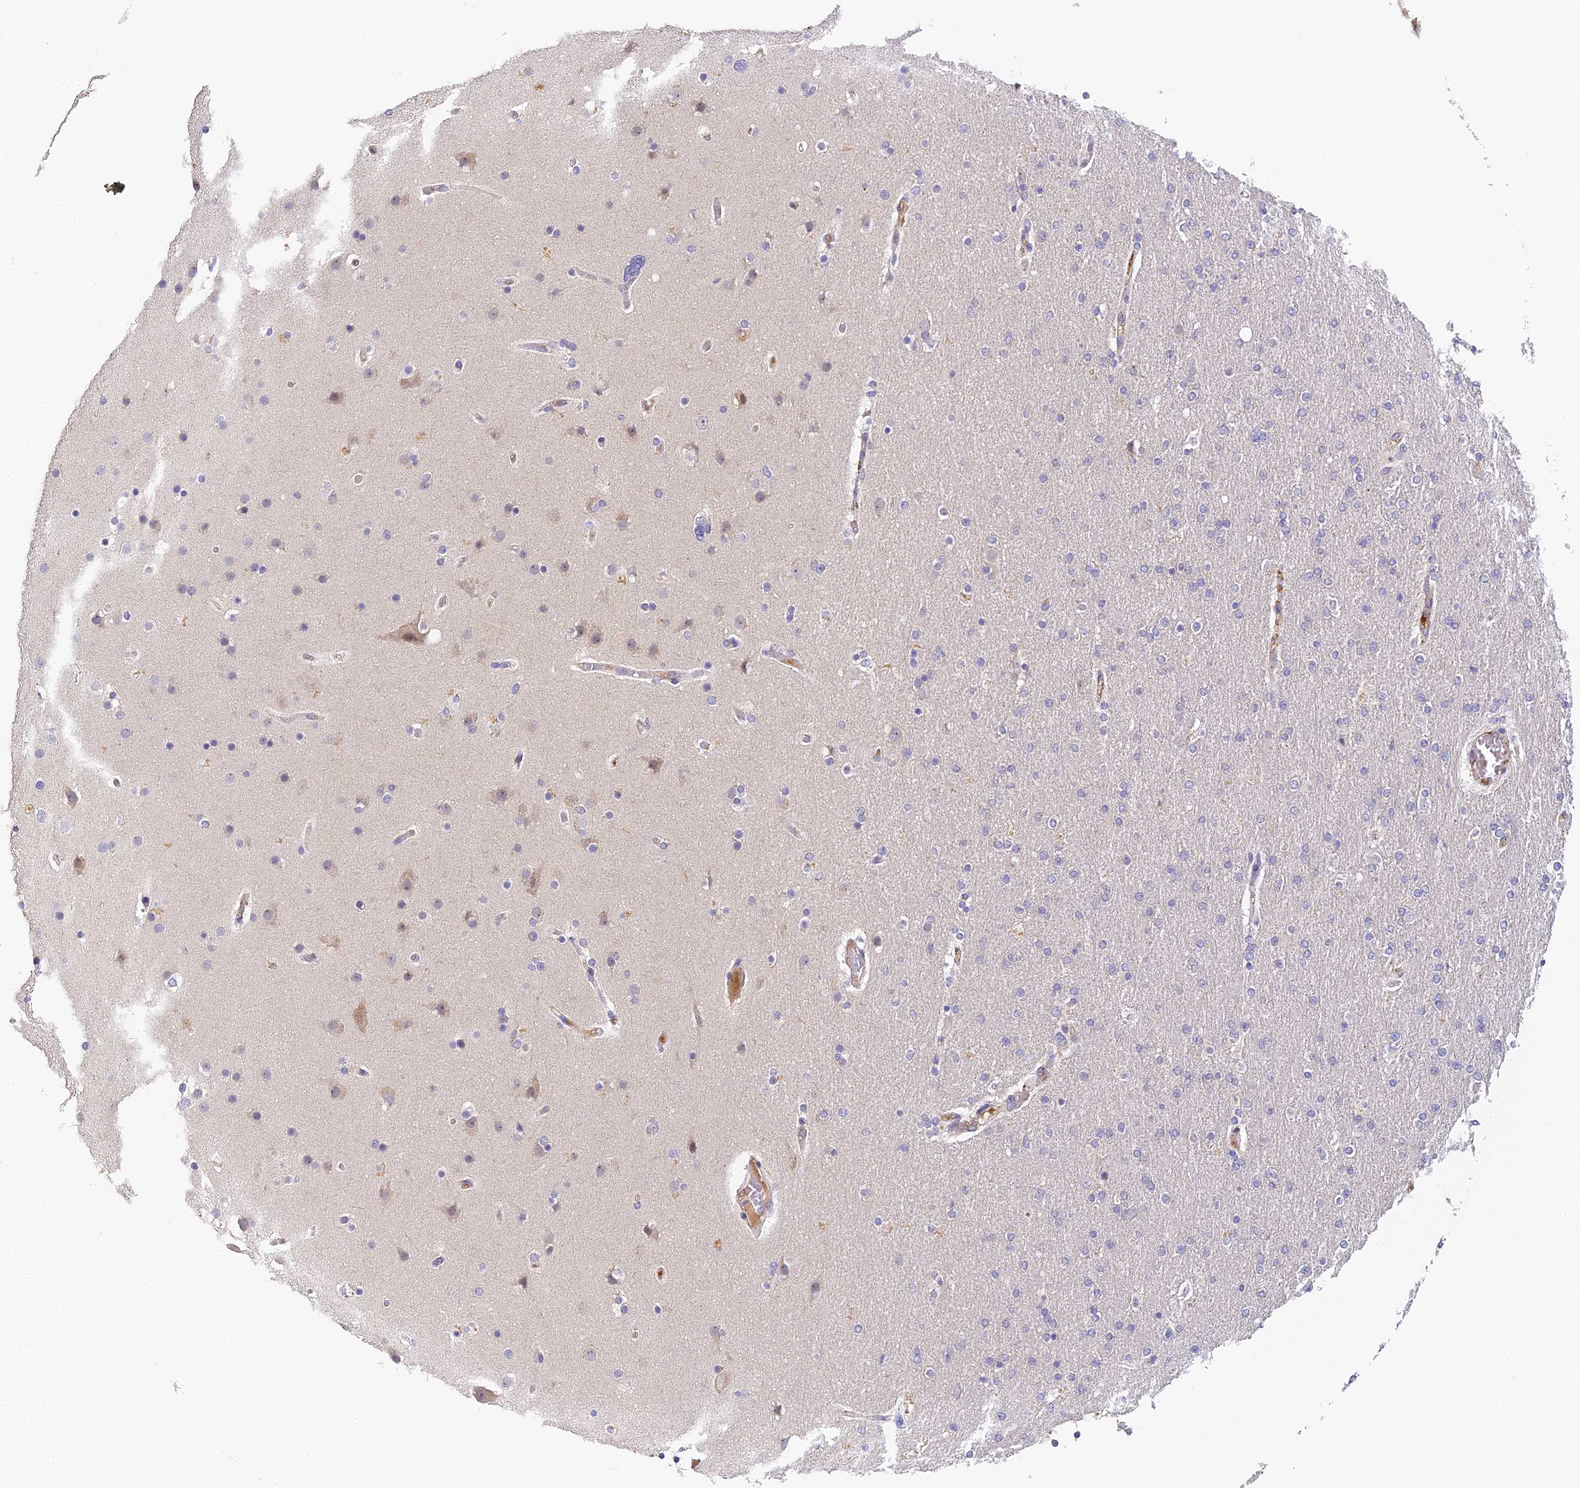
{"staining": {"intensity": "negative", "quantity": "none", "location": "none"}, "tissue": "glioma", "cell_type": "Tumor cells", "image_type": "cancer", "snomed": [{"axis": "morphology", "description": "Glioma, malignant, High grade"}, {"axis": "topography", "description": "Cerebral cortex"}], "caption": "Immunohistochemistry micrograph of neoplastic tissue: glioma stained with DAB reveals no significant protein positivity in tumor cells. The staining was performed using DAB (3,3'-diaminobenzidine) to visualize the protein expression in brown, while the nuclei were stained in blue with hematoxylin (Magnification: 20x).", "gene": "DNAAF10", "patient": {"sex": "female", "age": 36}}